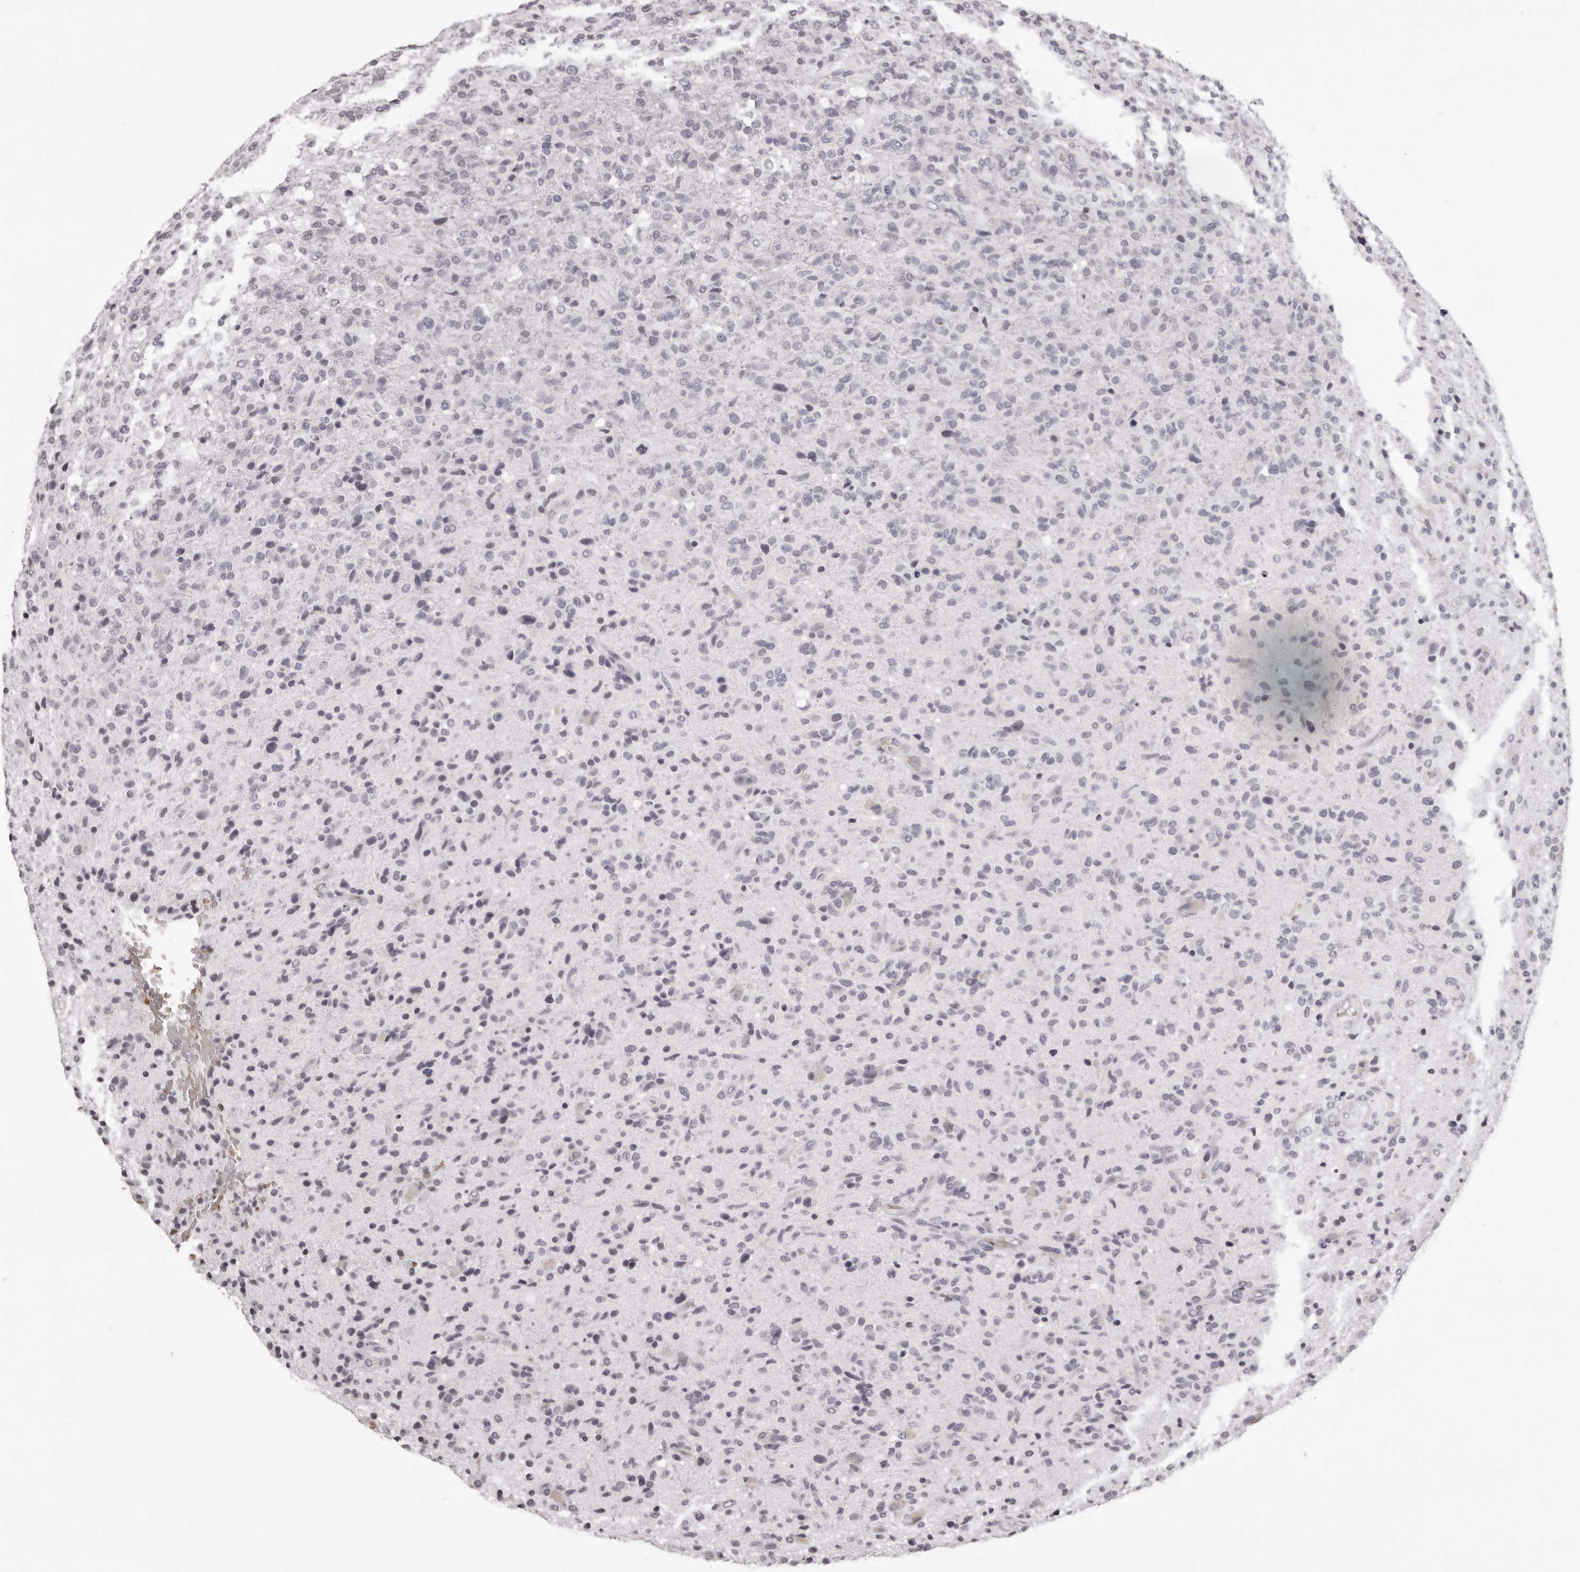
{"staining": {"intensity": "negative", "quantity": "none", "location": "none"}, "tissue": "glioma", "cell_type": "Tumor cells", "image_type": "cancer", "snomed": [{"axis": "morphology", "description": "Glioma, malignant, High grade"}, {"axis": "topography", "description": "Brain"}], "caption": "DAB (3,3'-diaminobenzidine) immunohistochemical staining of malignant glioma (high-grade) exhibits no significant positivity in tumor cells. The staining was performed using DAB to visualize the protein expression in brown, while the nuclei were stained in blue with hematoxylin (Magnification: 20x).", "gene": "C8orf74", "patient": {"sex": "male", "age": 72}}